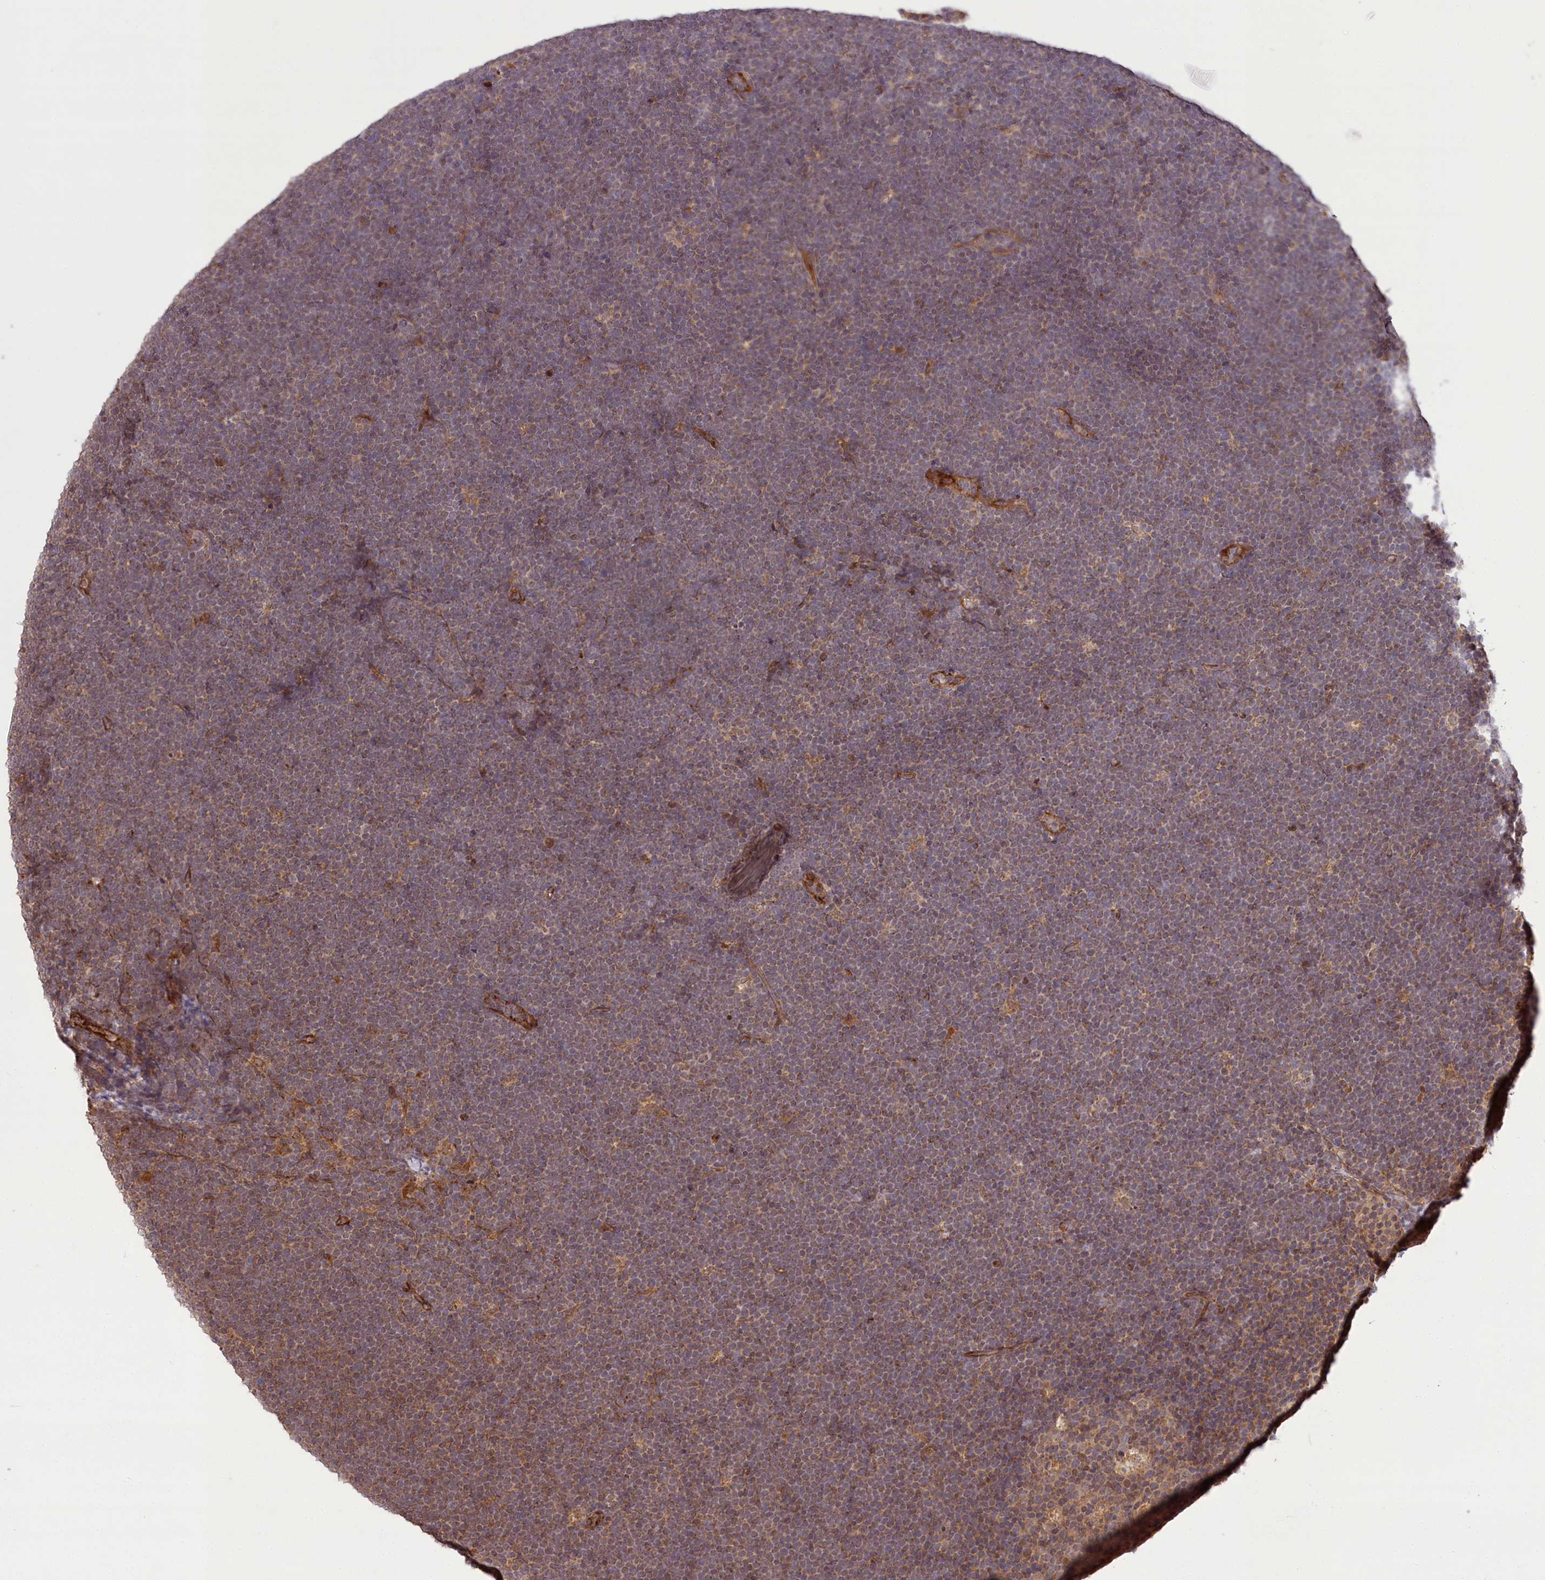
{"staining": {"intensity": "weak", "quantity": "25%-75%", "location": "cytoplasmic/membranous"}, "tissue": "lymphoma", "cell_type": "Tumor cells", "image_type": "cancer", "snomed": [{"axis": "morphology", "description": "Malignant lymphoma, non-Hodgkin's type, High grade"}, {"axis": "topography", "description": "Lymph node"}], "caption": "IHC of high-grade malignant lymphoma, non-Hodgkin's type reveals low levels of weak cytoplasmic/membranous staining in approximately 25%-75% of tumor cells. The protein of interest is shown in brown color, while the nuclei are stained blue.", "gene": "CARD19", "patient": {"sex": "male", "age": 13}}